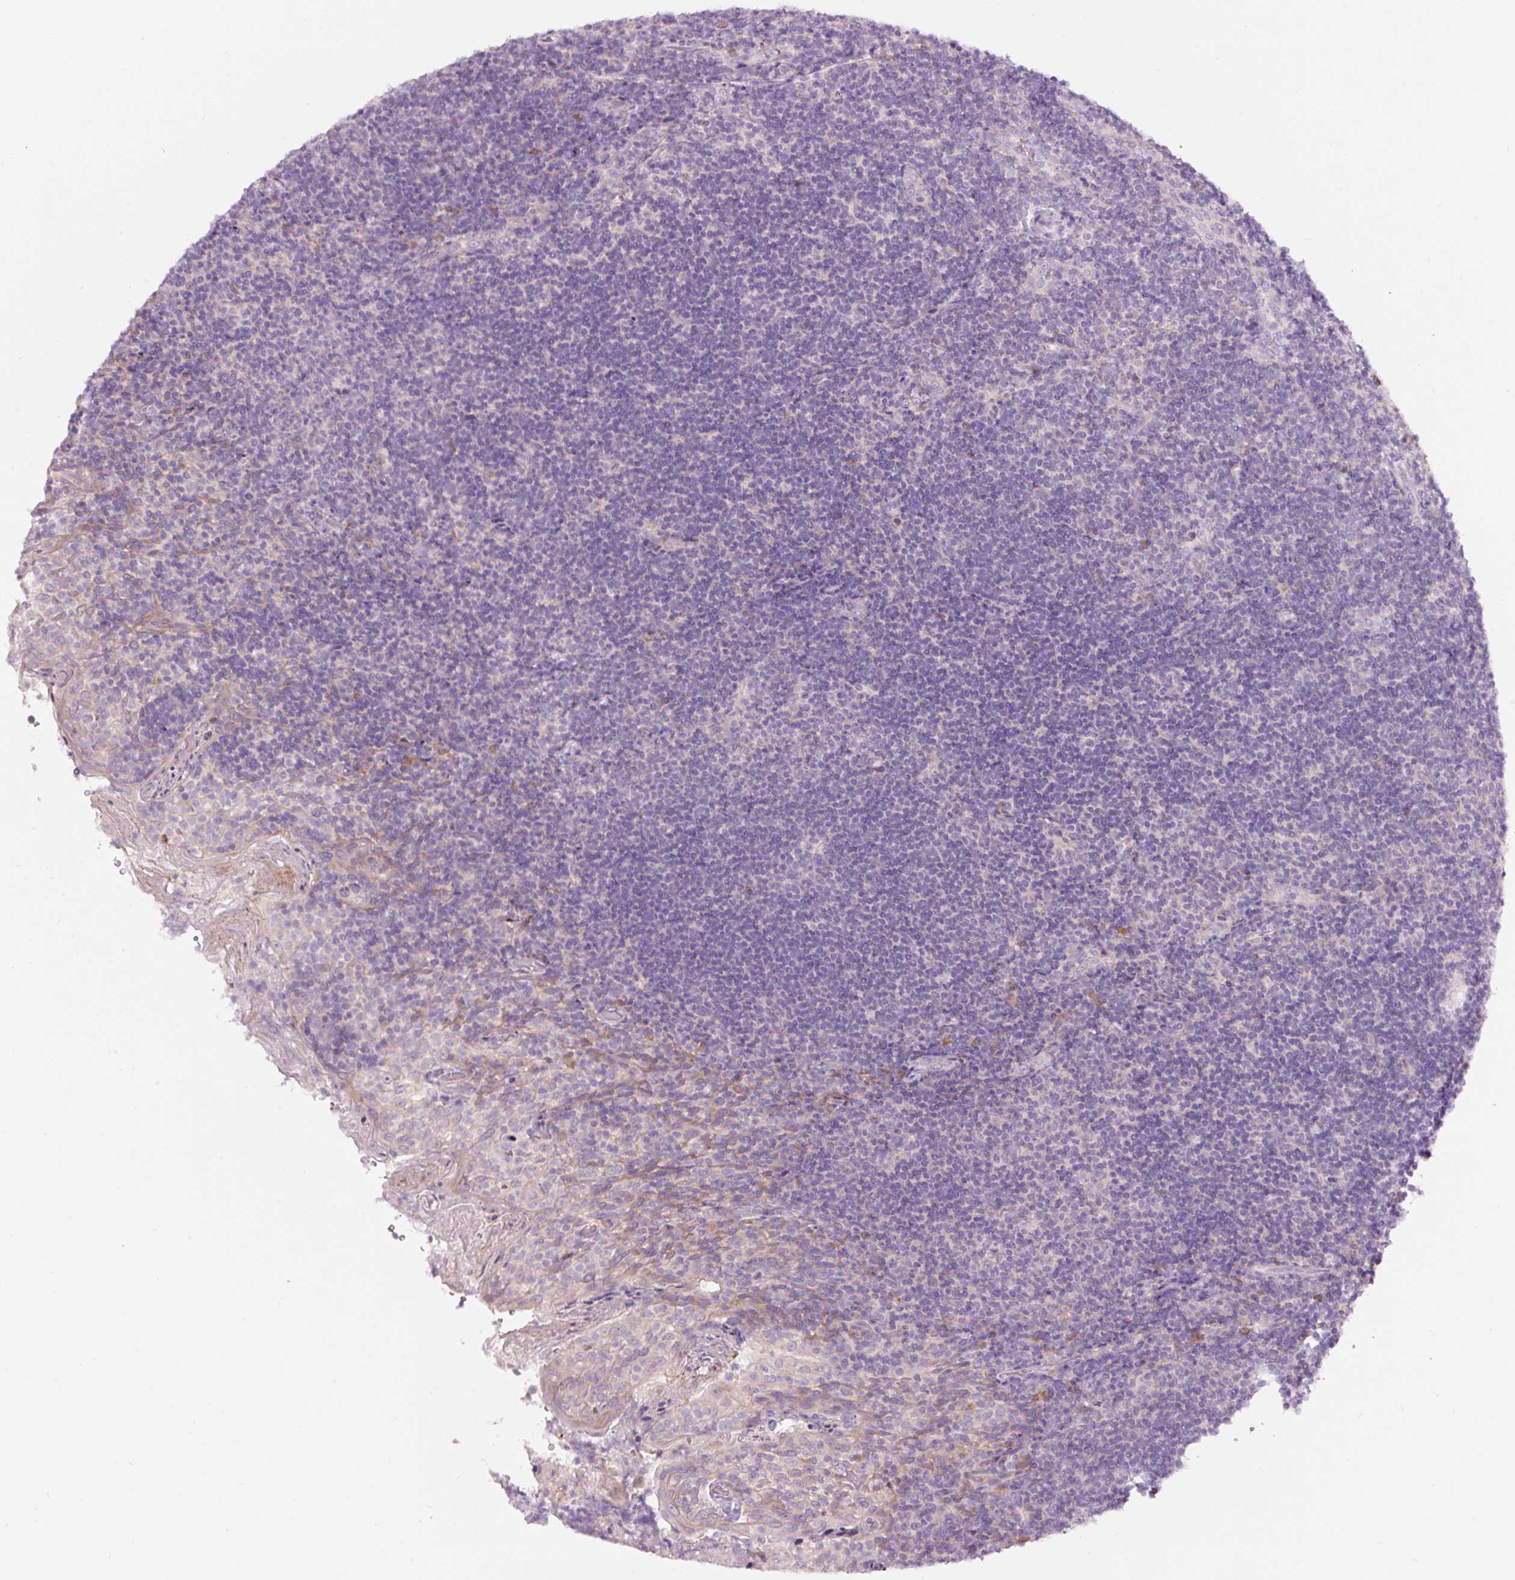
{"staining": {"intensity": "negative", "quantity": "none", "location": "none"}, "tissue": "tonsil", "cell_type": "Germinal center cells", "image_type": "normal", "snomed": [{"axis": "morphology", "description": "Normal tissue, NOS"}, {"axis": "topography", "description": "Tonsil"}], "caption": "Human tonsil stained for a protein using immunohistochemistry (IHC) displays no staining in germinal center cells.", "gene": "RSPO2", "patient": {"sex": "female", "age": 10}}